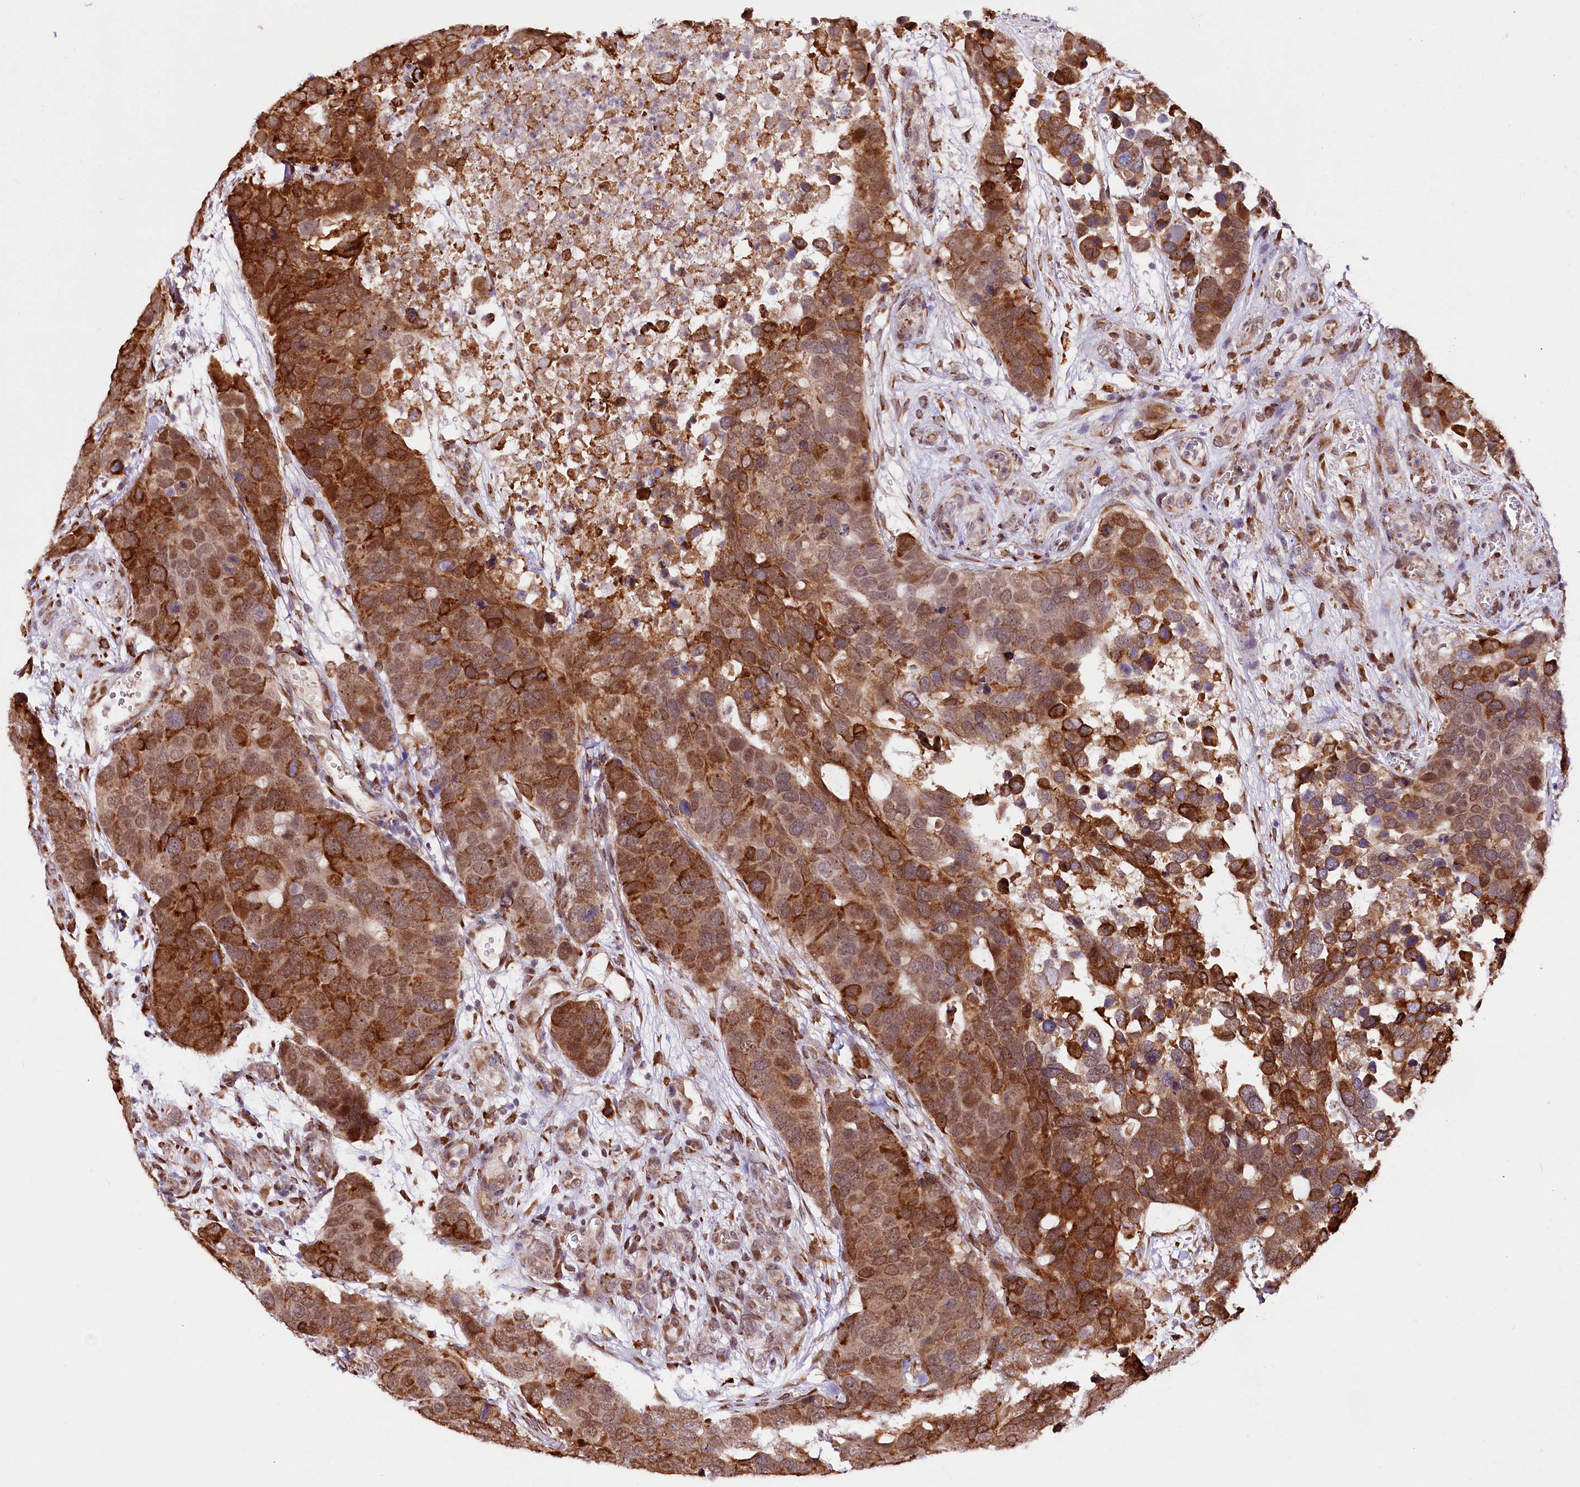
{"staining": {"intensity": "strong", "quantity": ">75%", "location": "cytoplasmic/membranous"}, "tissue": "breast cancer", "cell_type": "Tumor cells", "image_type": "cancer", "snomed": [{"axis": "morphology", "description": "Duct carcinoma"}, {"axis": "topography", "description": "Breast"}], "caption": "Brown immunohistochemical staining in breast intraductal carcinoma reveals strong cytoplasmic/membranous staining in approximately >75% of tumor cells.", "gene": "CUTC", "patient": {"sex": "female", "age": 83}}